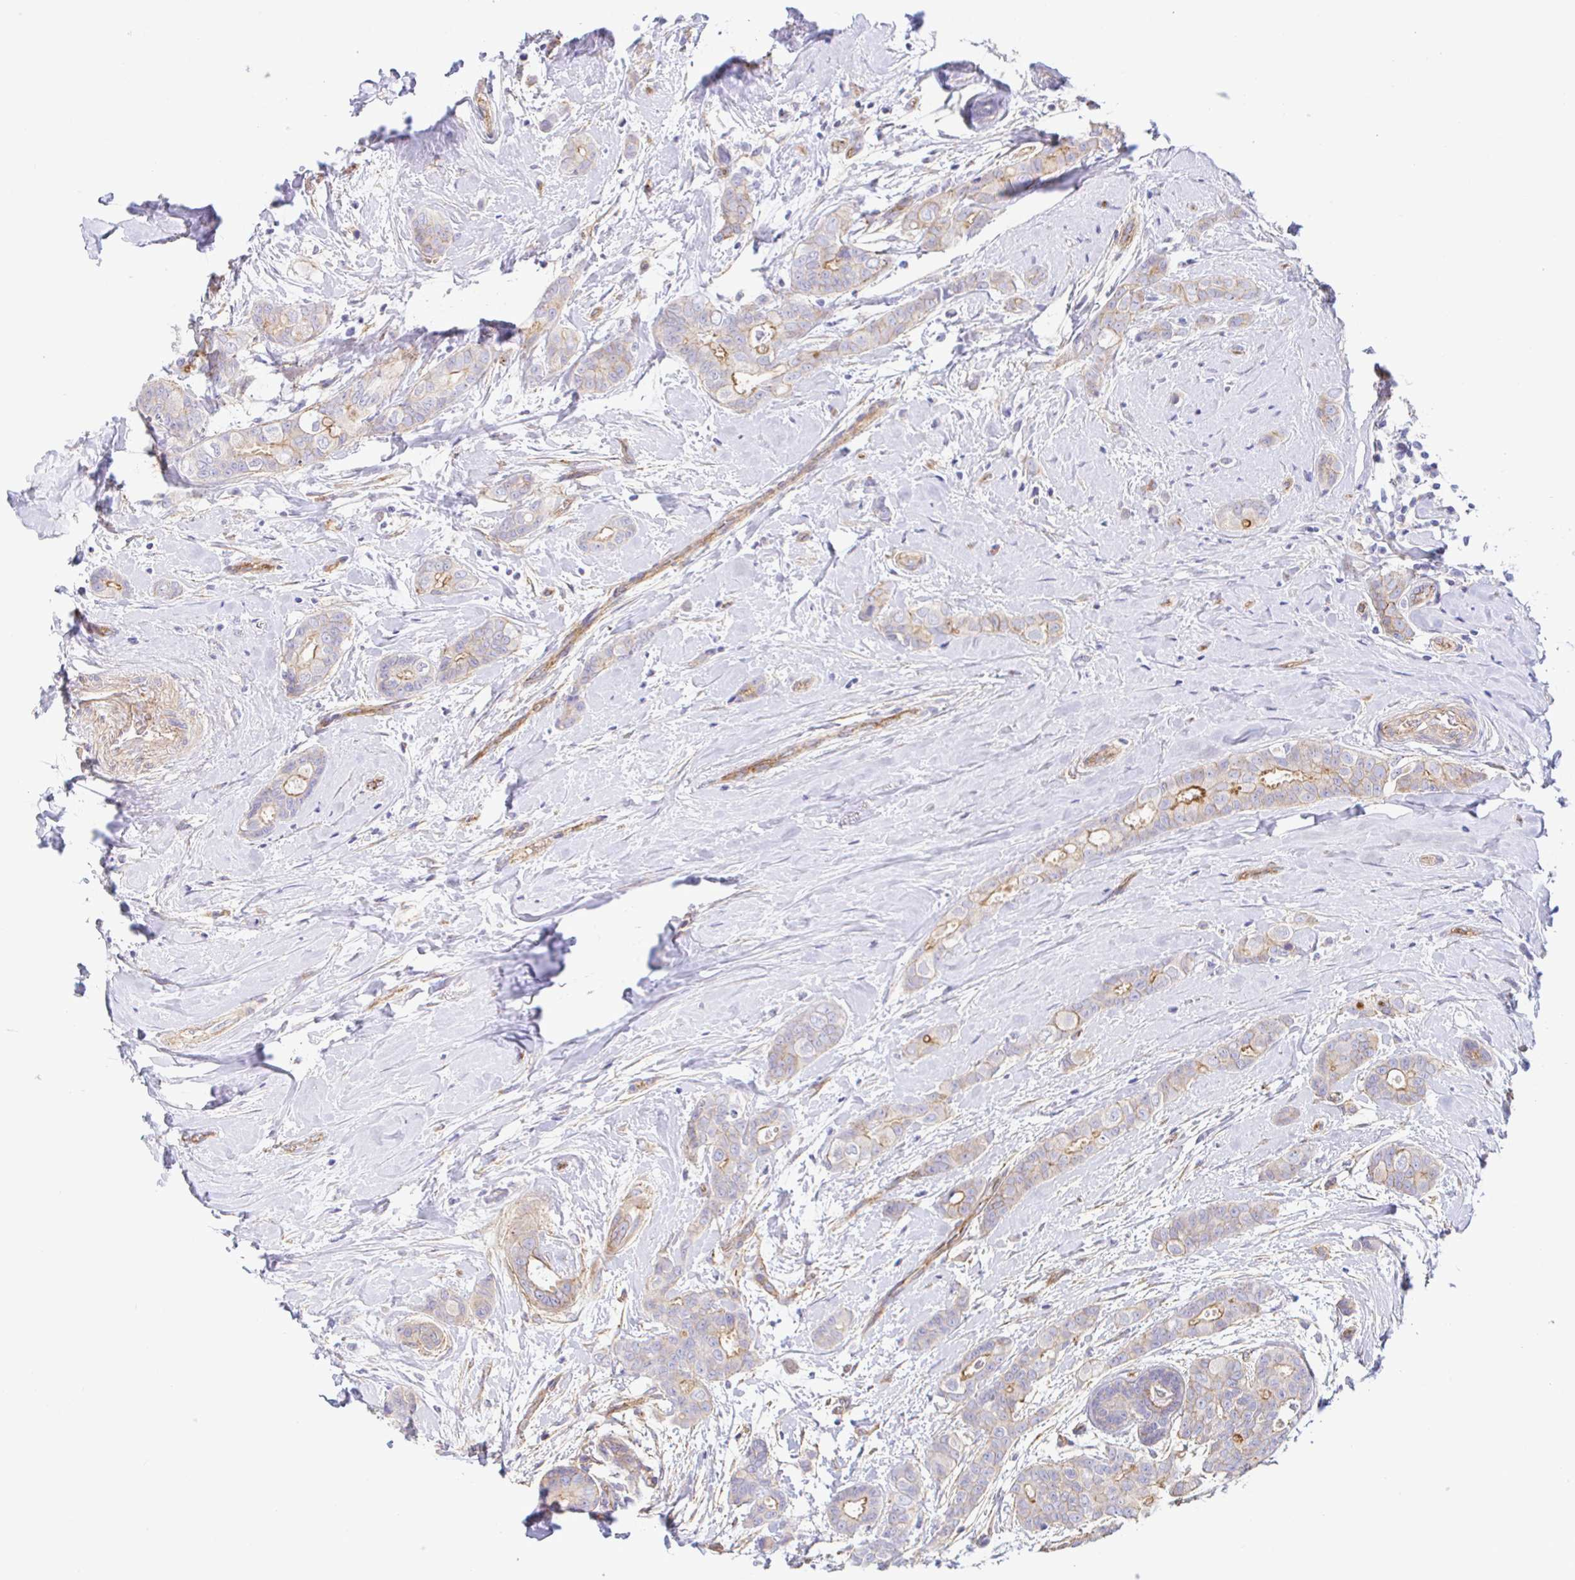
{"staining": {"intensity": "moderate", "quantity": "<25%", "location": "cytoplasmic/membranous"}, "tissue": "breast cancer", "cell_type": "Tumor cells", "image_type": "cancer", "snomed": [{"axis": "morphology", "description": "Duct carcinoma"}, {"axis": "topography", "description": "Breast"}], "caption": "Invasive ductal carcinoma (breast) tissue reveals moderate cytoplasmic/membranous expression in approximately <25% of tumor cells The protein is shown in brown color, while the nuclei are stained blue.", "gene": "ARL4D", "patient": {"sex": "female", "age": 45}}